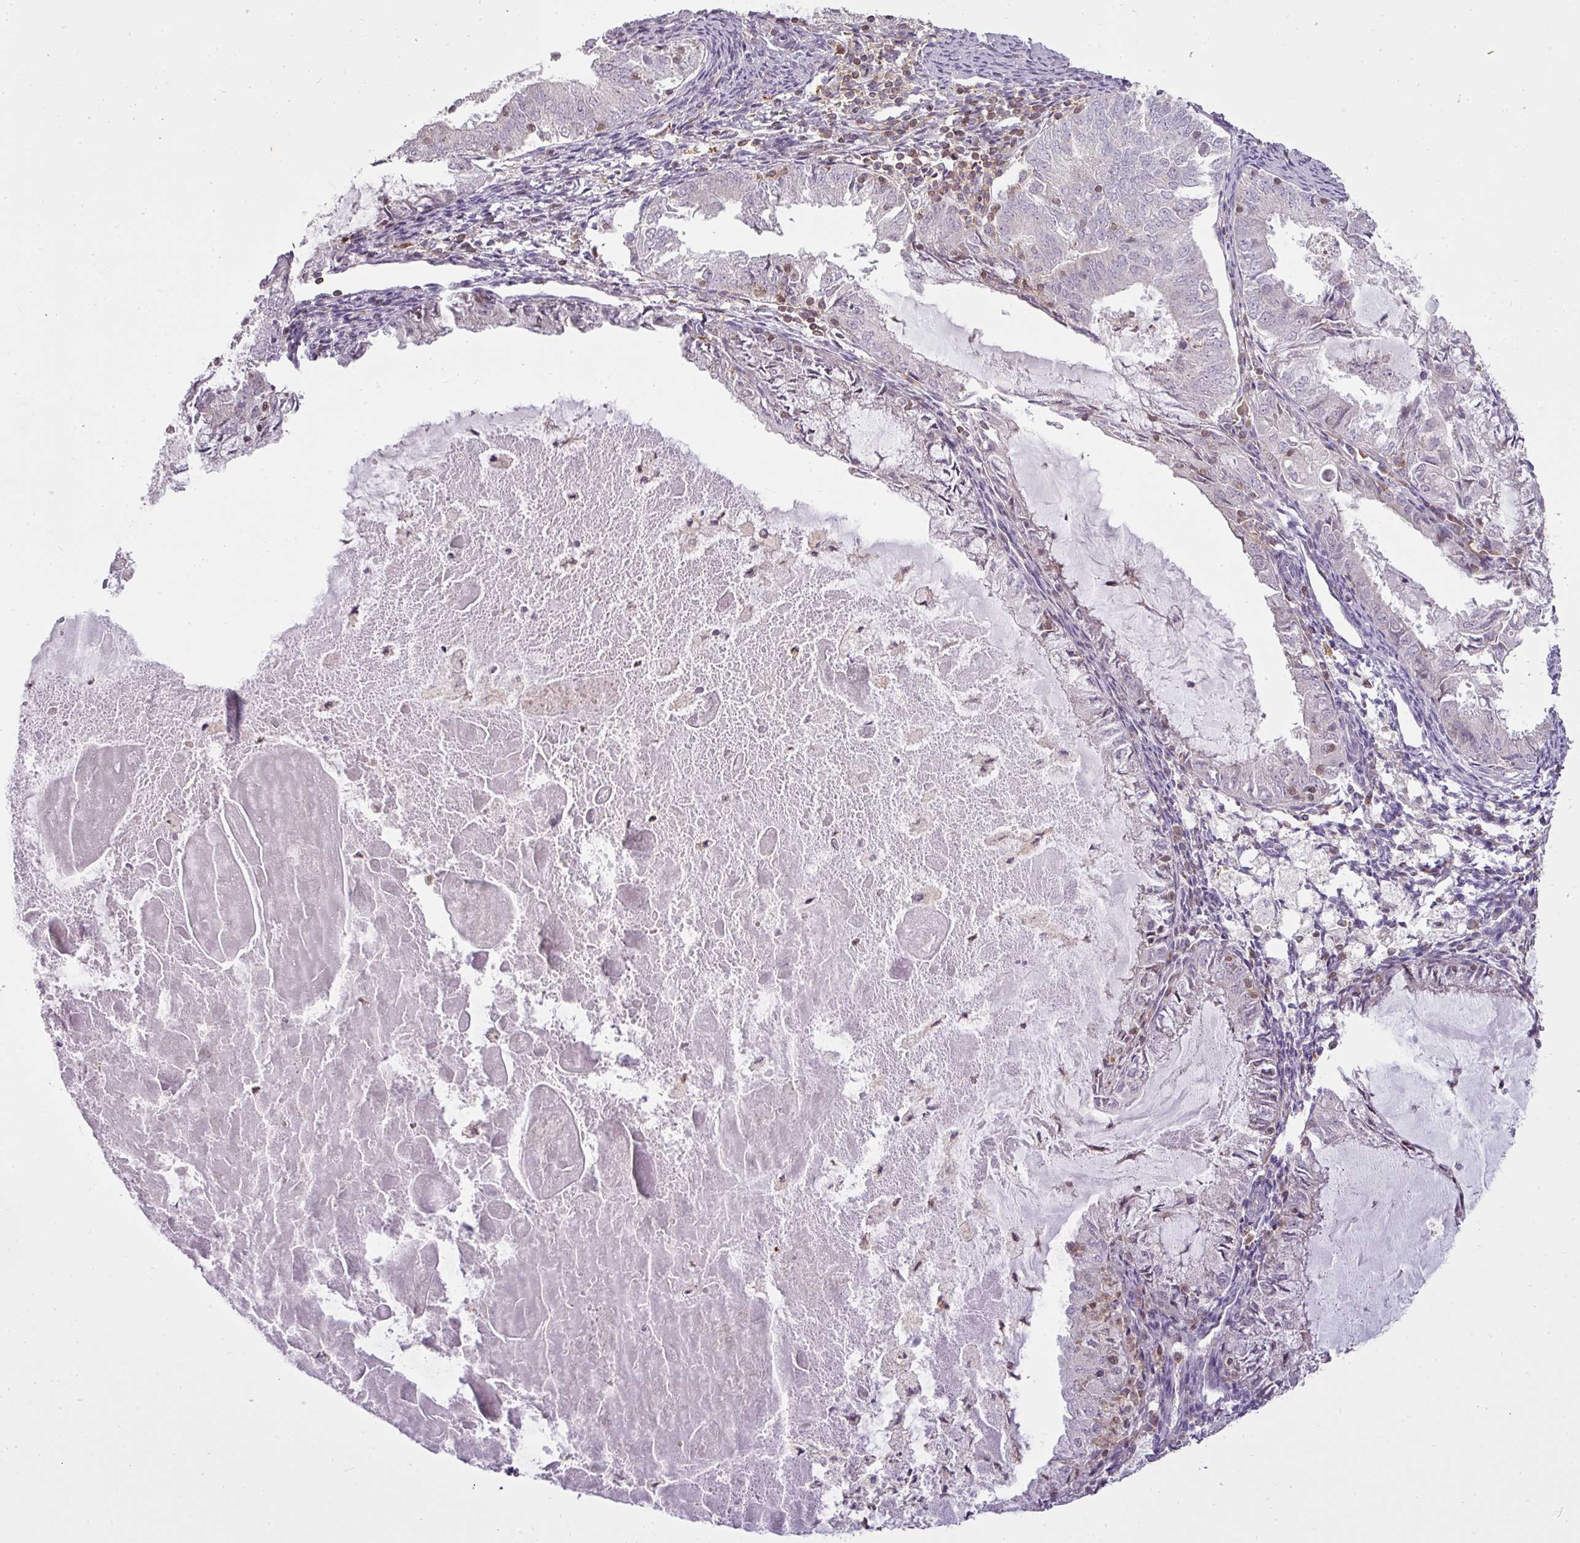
{"staining": {"intensity": "negative", "quantity": "none", "location": "none"}, "tissue": "endometrial cancer", "cell_type": "Tumor cells", "image_type": "cancer", "snomed": [{"axis": "morphology", "description": "Adenocarcinoma, NOS"}, {"axis": "topography", "description": "Endometrium"}], "caption": "The image exhibits no significant expression in tumor cells of endometrial adenocarcinoma. Brightfield microscopy of IHC stained with DAB (3,3'-diaminobenzidine) (brown) and hematoxylin (blue), captured at high magnification.", "gene": "STK4", "patient": {"sex": "female", "age": 57}}